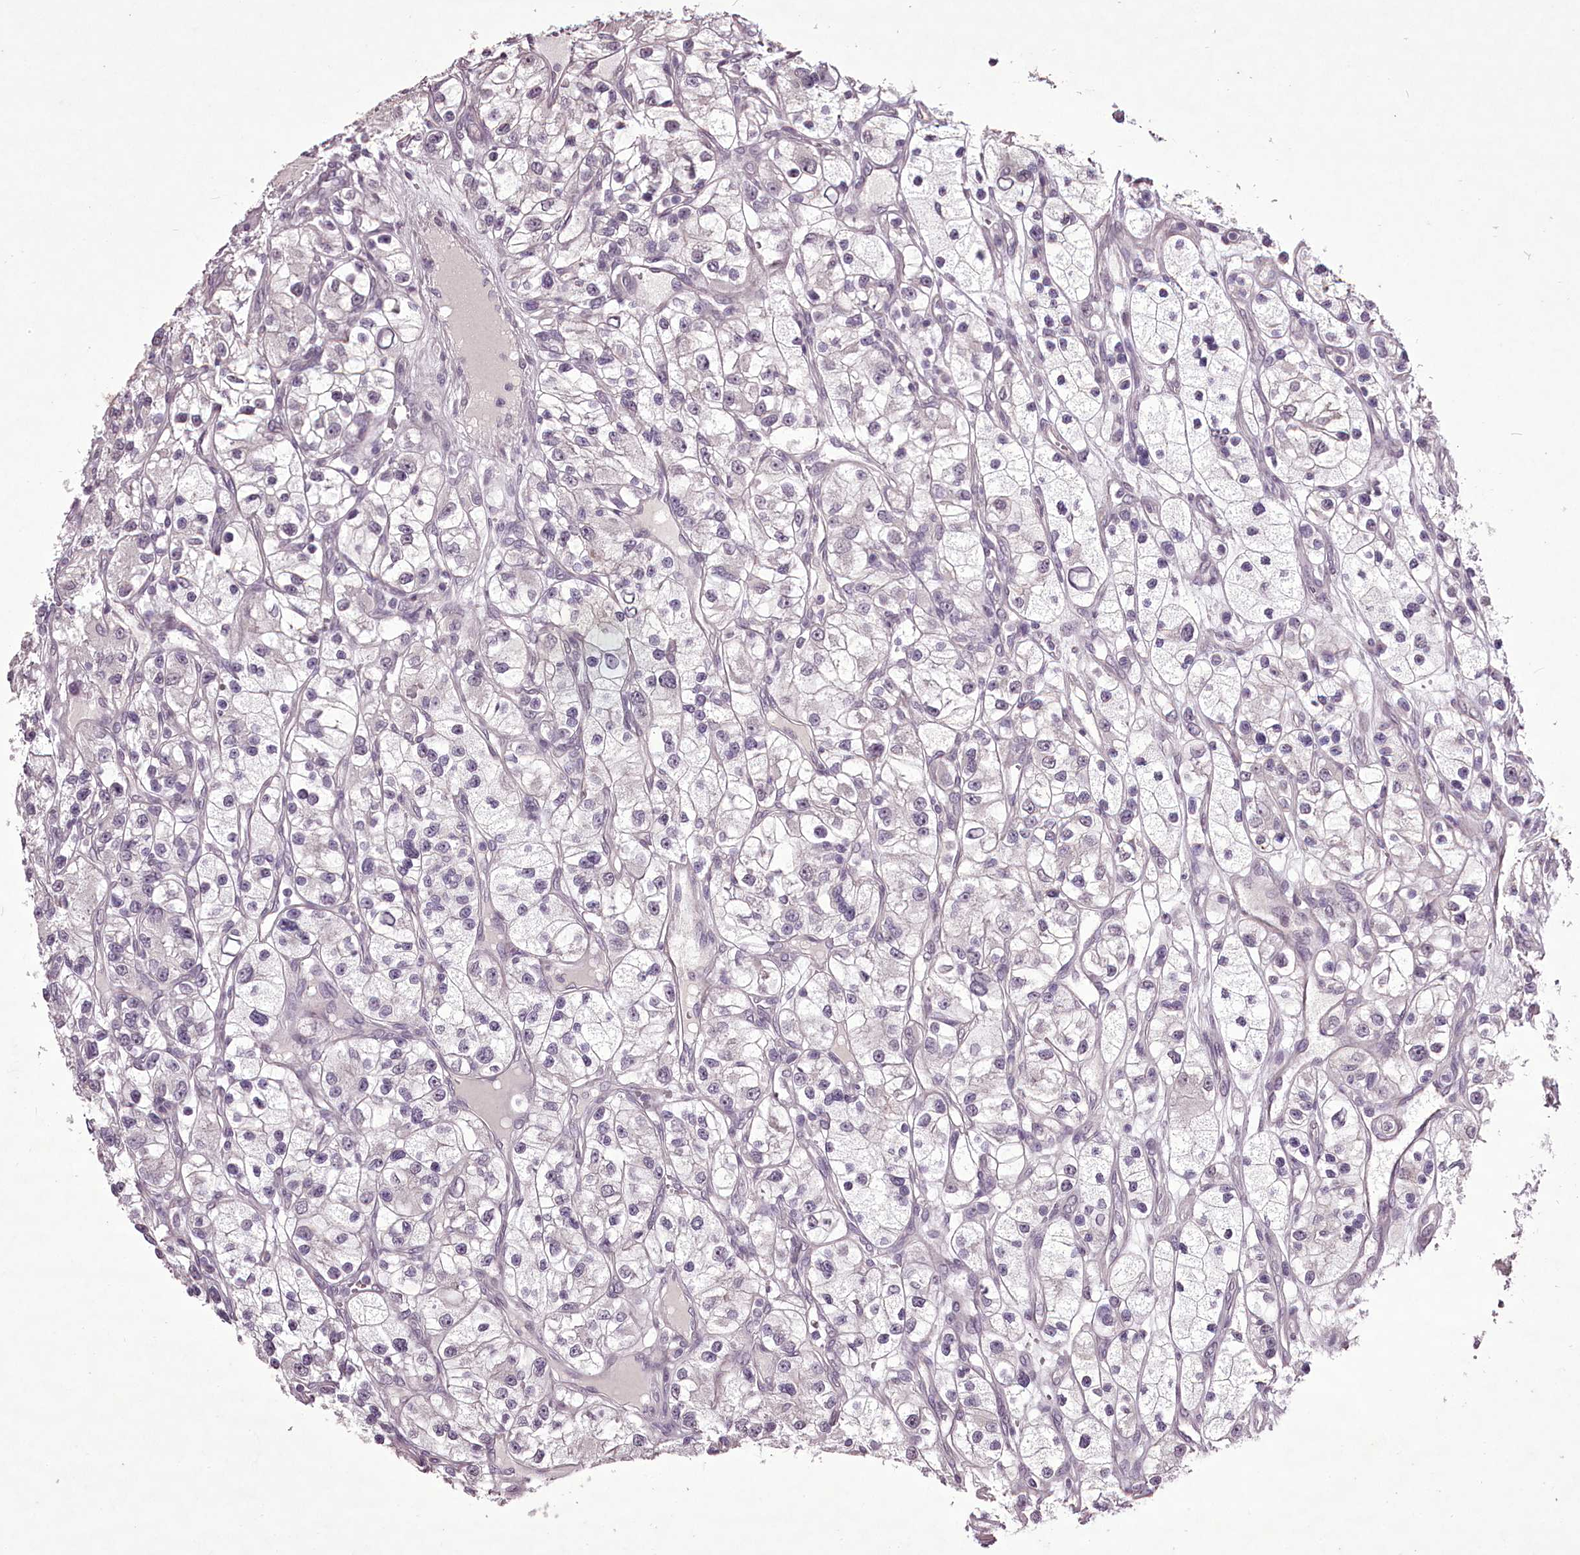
{"staining": {"intensity": "negative", "quantity": "none", "location": "none"}, "tissue": "renal cancer", "cell_type": "Tumor cells", "image_type": "cancer", "snomed": [{"axis": "morphology", "description": "Adenocarcinoma, NOS"}, {"axis": "topography", "description": "Kidney"}], "caption": "A histopathology image of human renal cancer is negative for staining in tumor cells.", "gene": "C1orf56", "patient": {"sex": "female", "age": 57}}